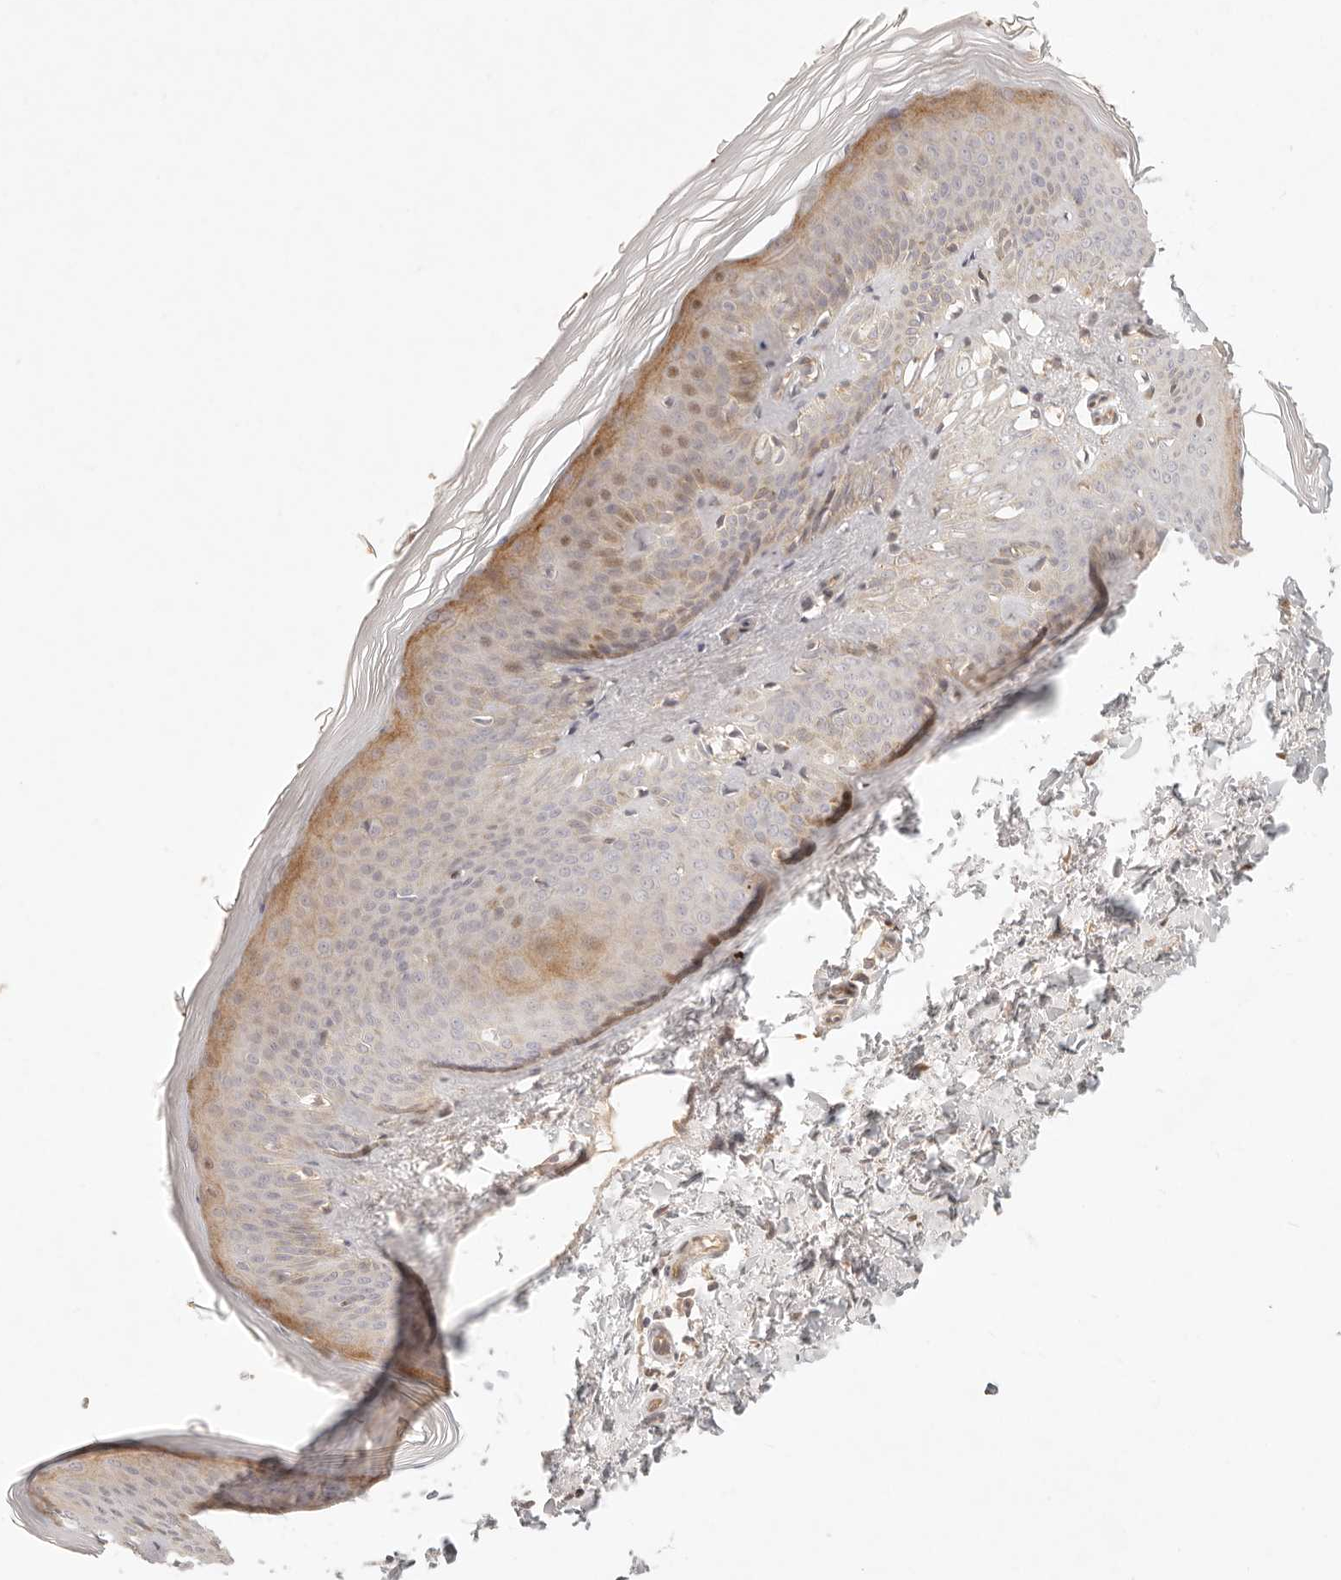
{"staining": {"intensity": "negative", "quantity": "none", "location": "none"}, "tissue": "skin", "cell_type": "Fibroblasts", "image_type": "normal", "snomed": [{"axis": "morphology", "description": "Normal tissue, NOS"}, {"axis": "topography", "description": "Skin"}], "caption": "This is a histopathology image of immunohistochemistry (IHC) staining of unremarkable skin, which shows no expression in fibroblasts.", "gene": "PPP1R3B", "patient": {"sex": "female", "age": 27}}